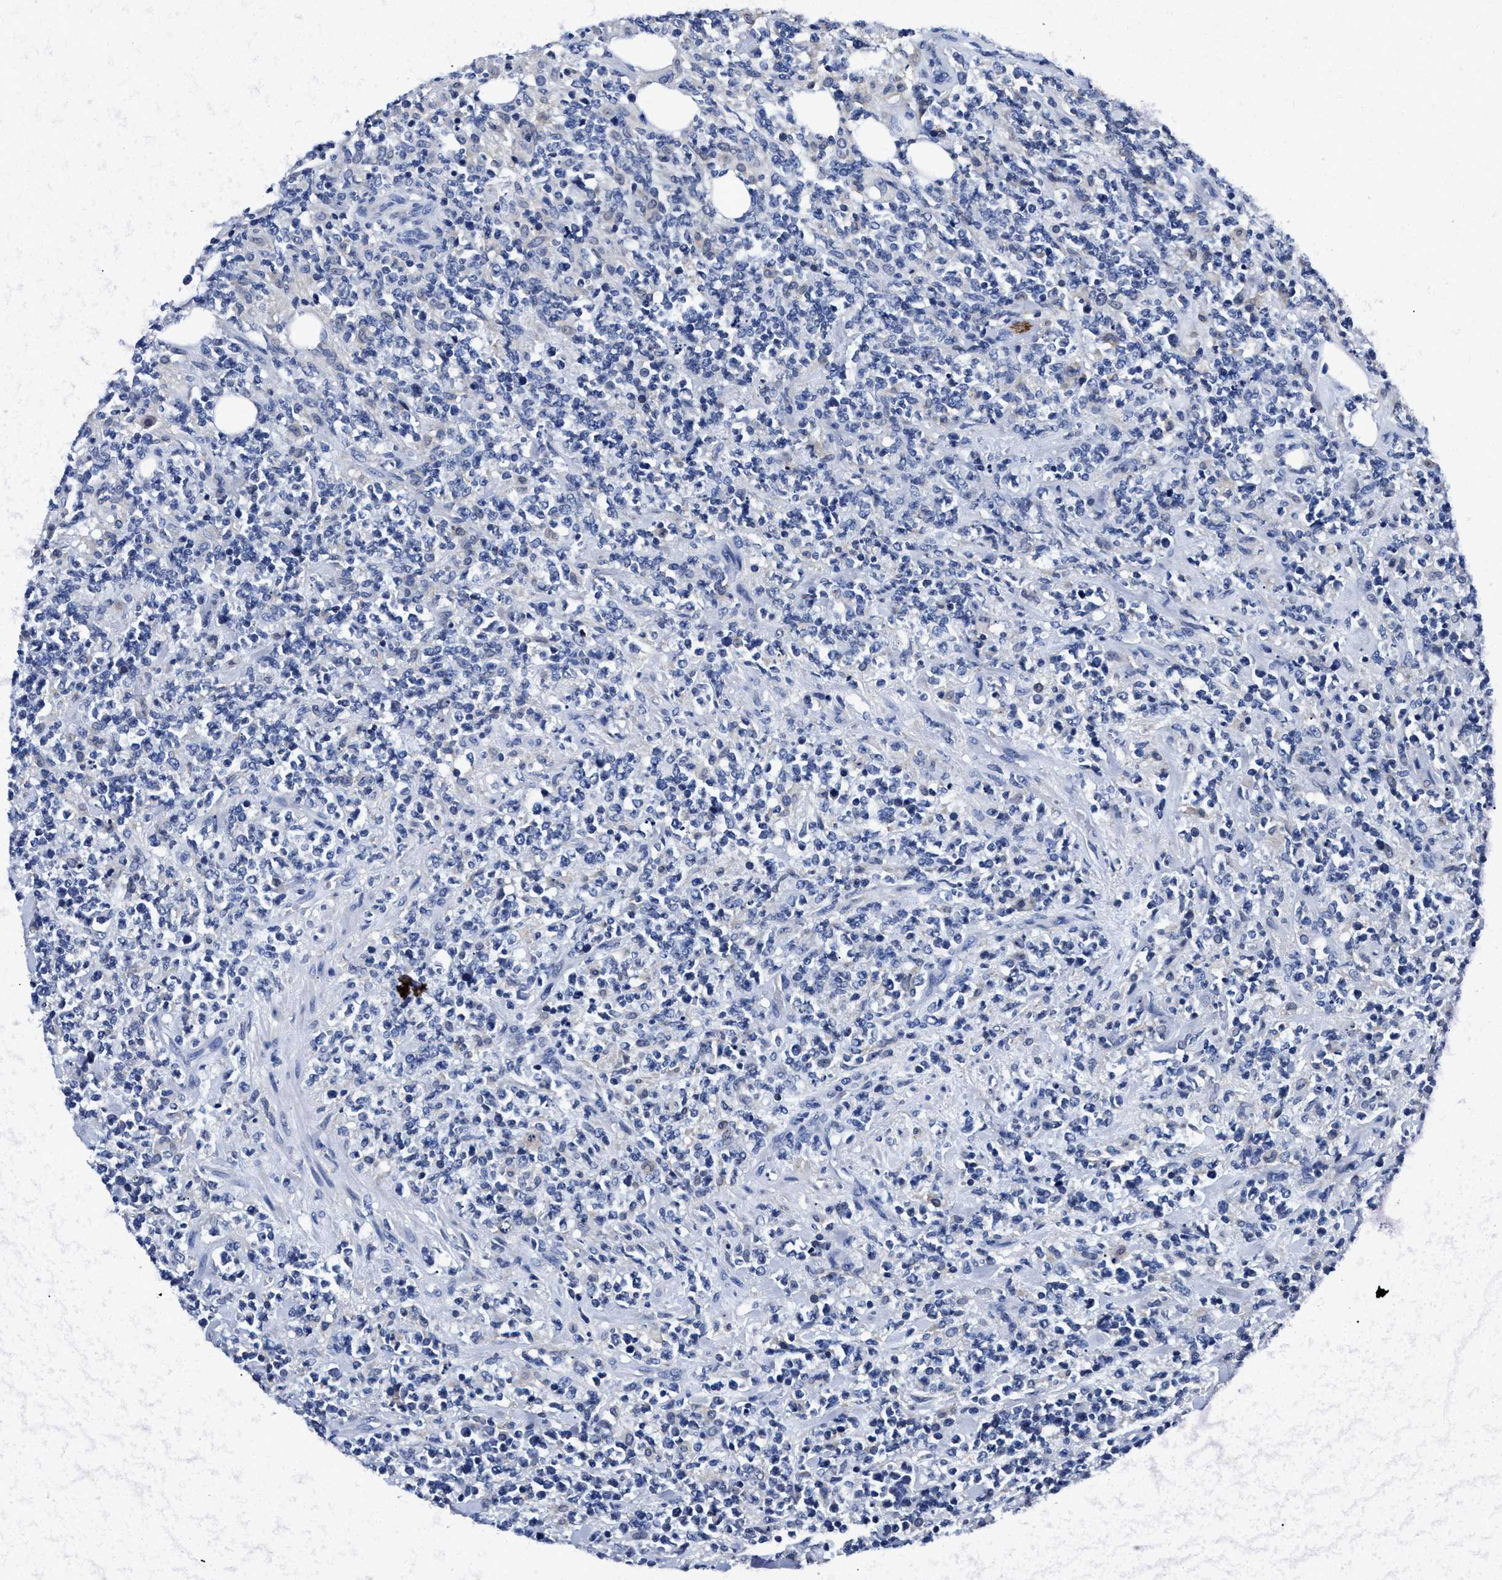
{"staining": {"intensity": "negative", "quantity": "none", "location": "none"}, "tissue": "lymphoma", "cell_type": "Tumor cells", "image_type": "cancer", "snomed": [{"axis": "morphology", "description": "Malignant lymphoma, non-Hodgkin's type, High grade"}, {"axis": "topography", "description": "Soft tissue"}], "caption": "Tumor cells show no significant protein positivity in lymphoma. Brightfield microscopy of immunohistochemistry stained with DAB (brown) and hematoxylin (blue), captured at high magnification.", "gene": "SLC35F1", "patient": {"sex": "male", "age": 18}}